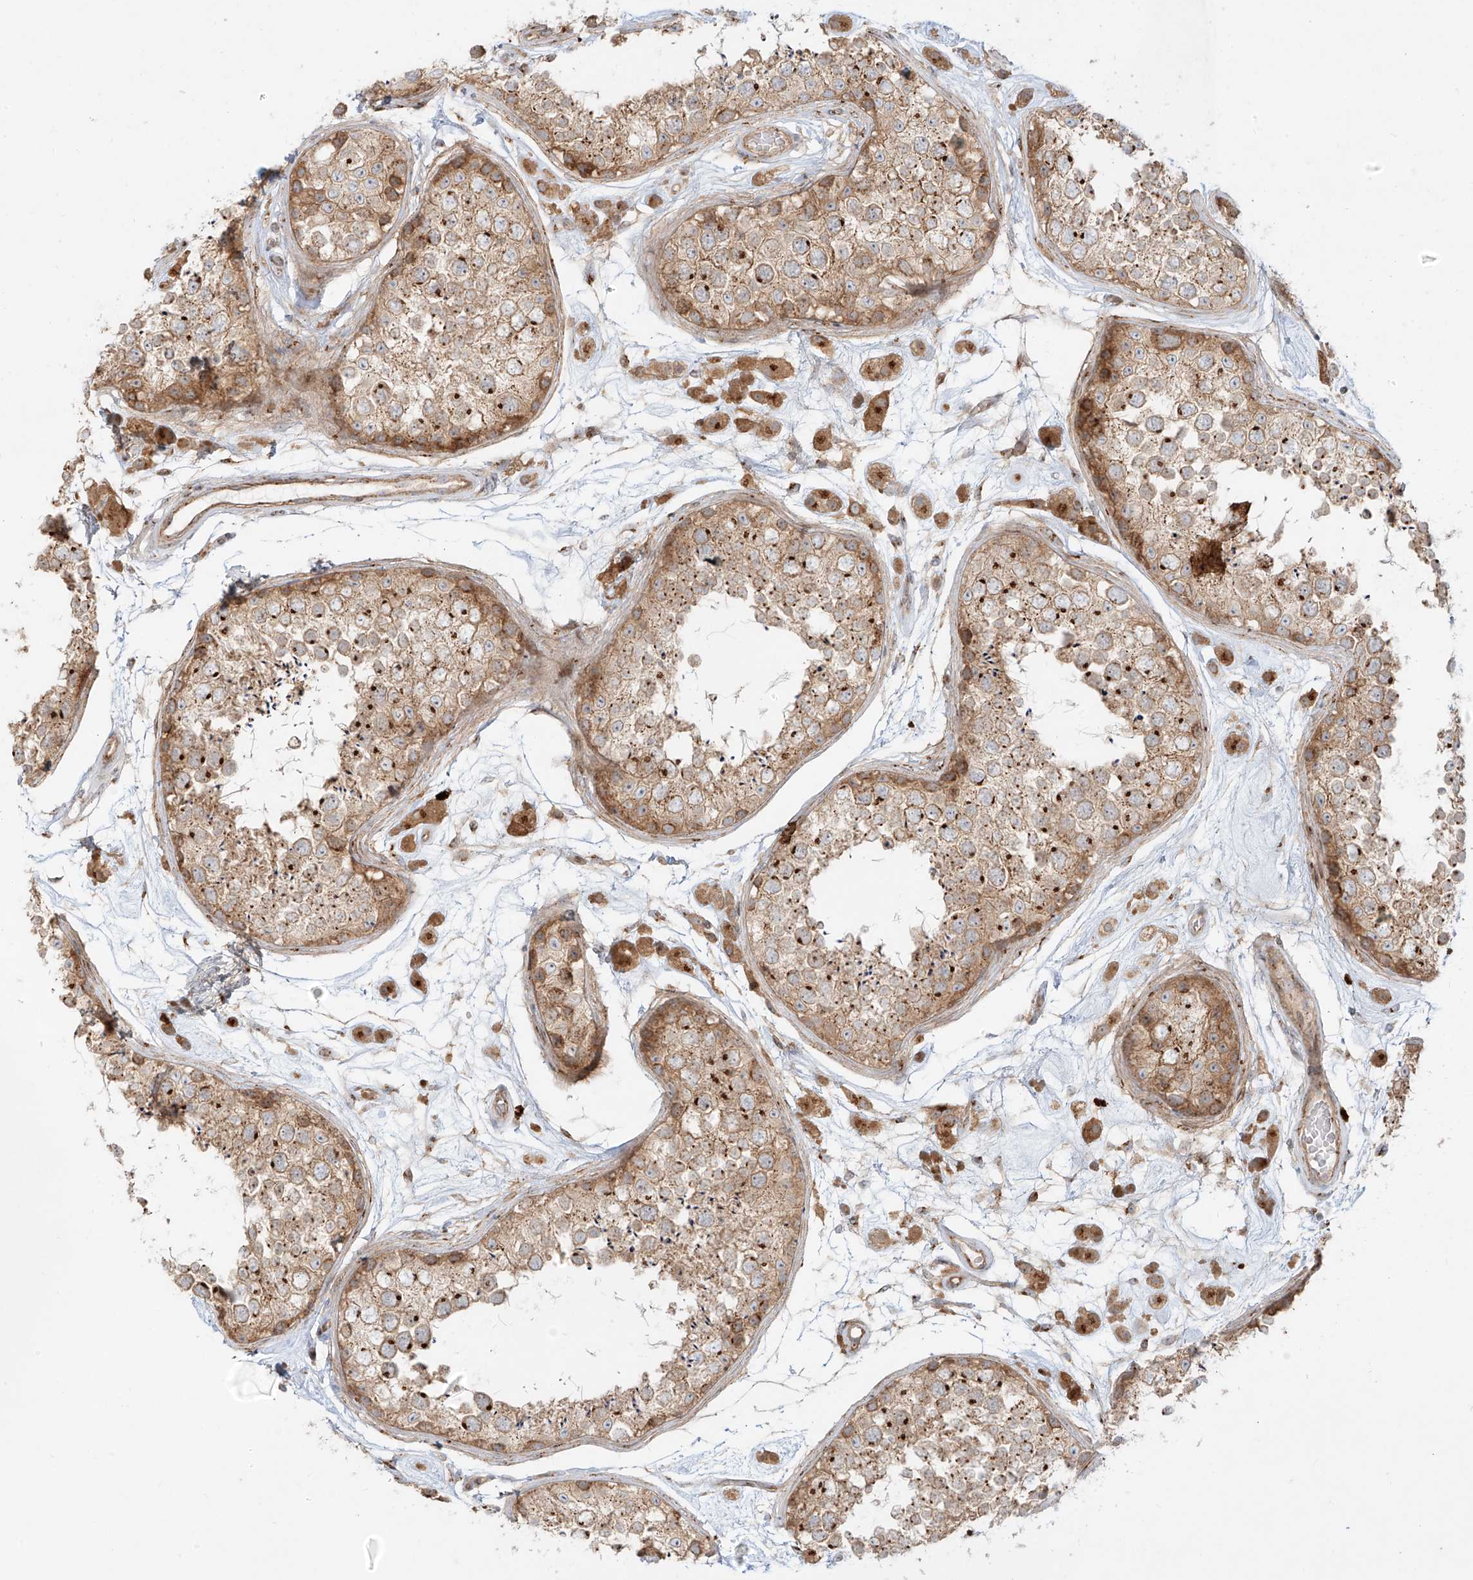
{"staining": {"intensity": "moderate", "quantity": ">75%", "location": "cytoplasmic/membranous"}, "tissue": "testis", "cell_type": "Cells in seminiferous ducts", "image_type": "normal", "snomed": [{"axis": "morphology", "description": "Normal tissue, NOS"}, {"axis": "topography", "description": "Testis"}], "caption": "Protein analysis of normal testis demonstrates moderate cytoplasmic/membranous positivity in about >75% of cells in seminiferous ducts. (DAB IHC, brown staining for protein, blue staining for nuclei).", "gene": "ZNF287", "patient": {"sex": "male", "age": 25}}